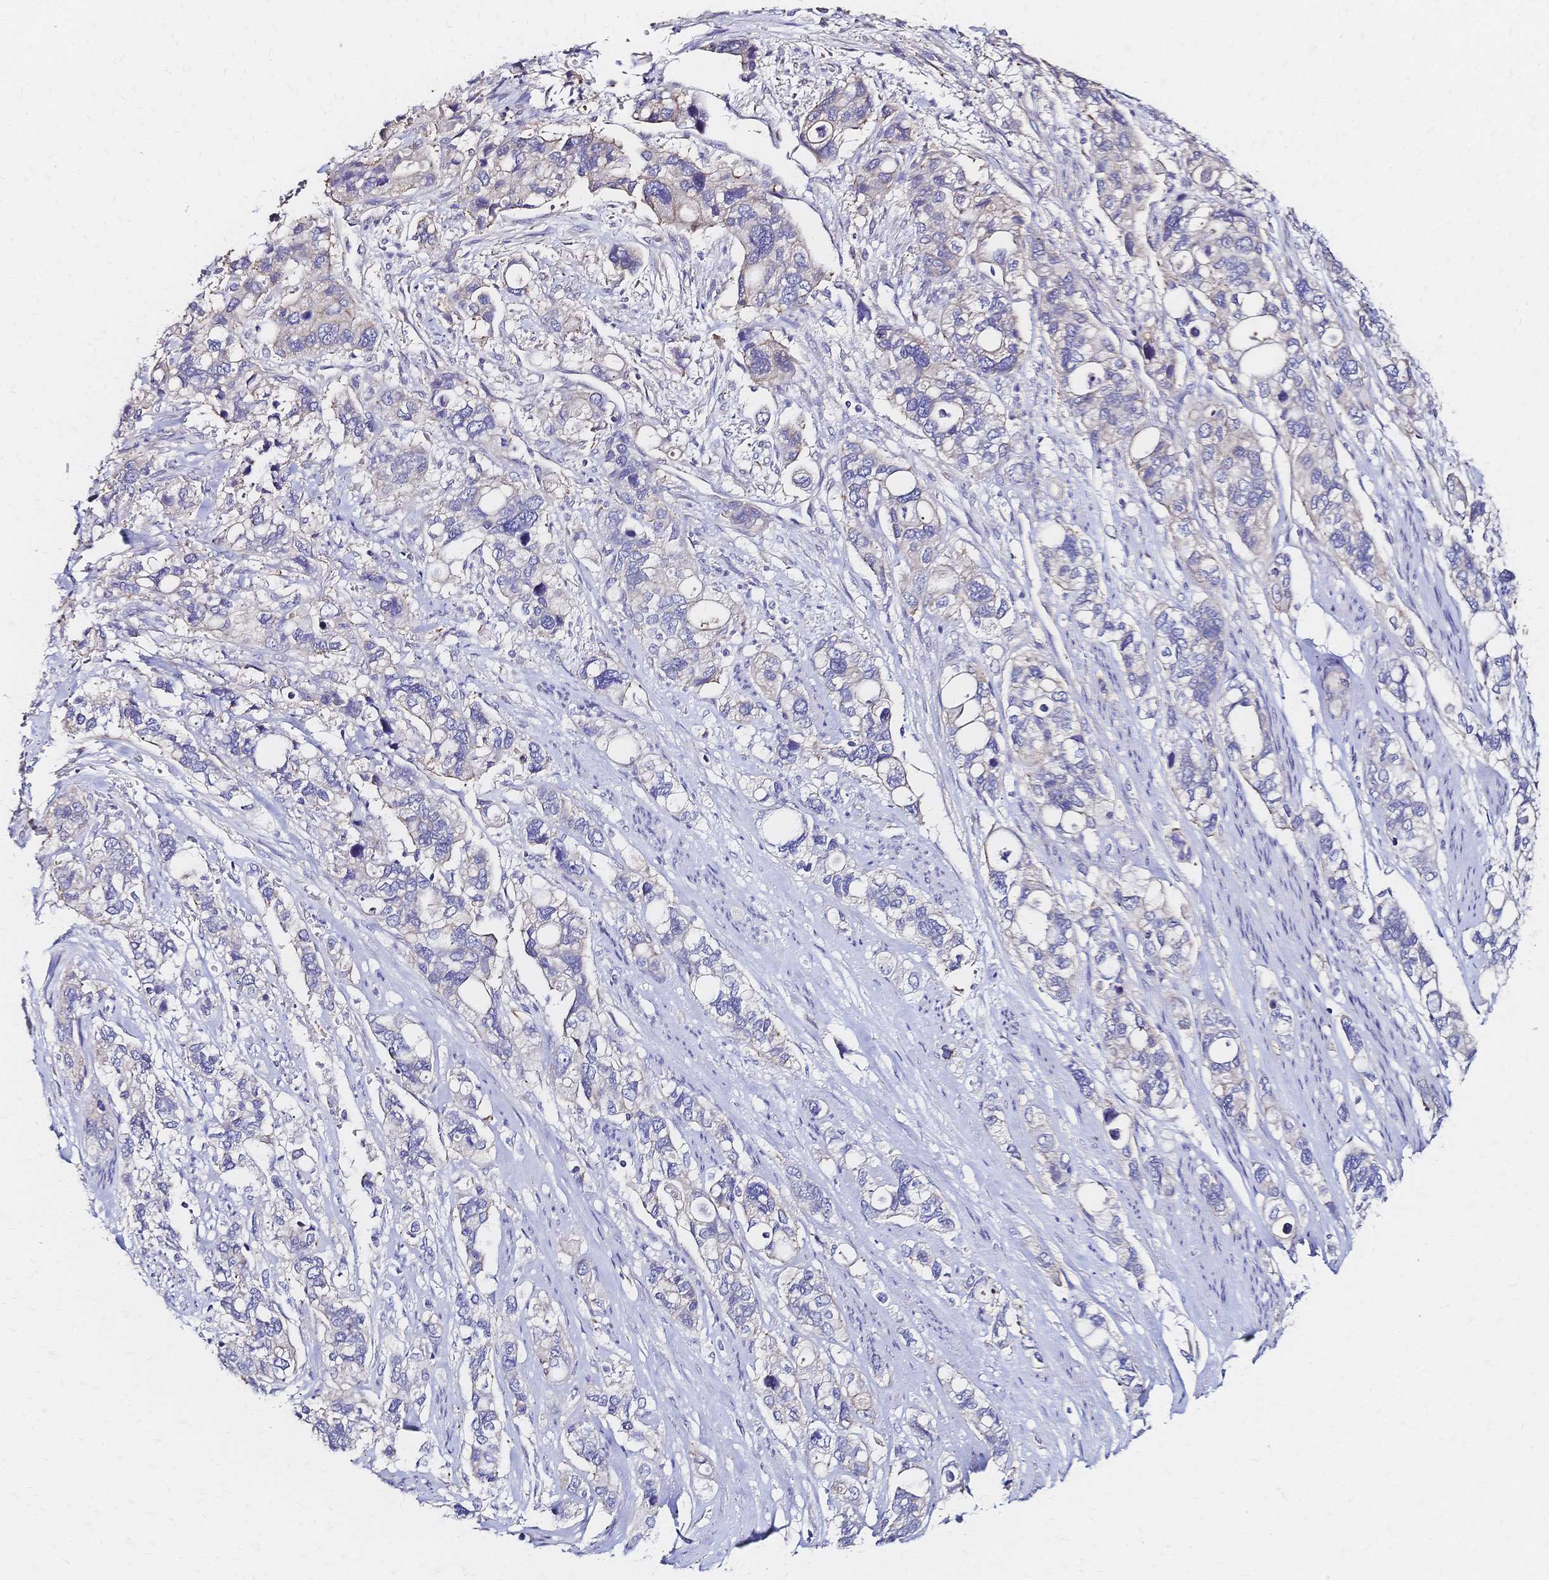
{"staining": {"intensity": "negative", "quantity": "none", "location": "none"}, "tissue": "stomach cancer", "cell_type": "Tumor cells", "image_type": "cancer", "snomed": [{"axis": "morphology", "description": "Adenocarcinoma, NOS"}, {"axis": "topography", "description": "Stomach, upper"}], "caption": "IHC of adenocarcinoma (stomach) demonstrates no staining in tumor cells.", "gene": "SLC5A1", "patient": {"sex": "female", "age": 81}}